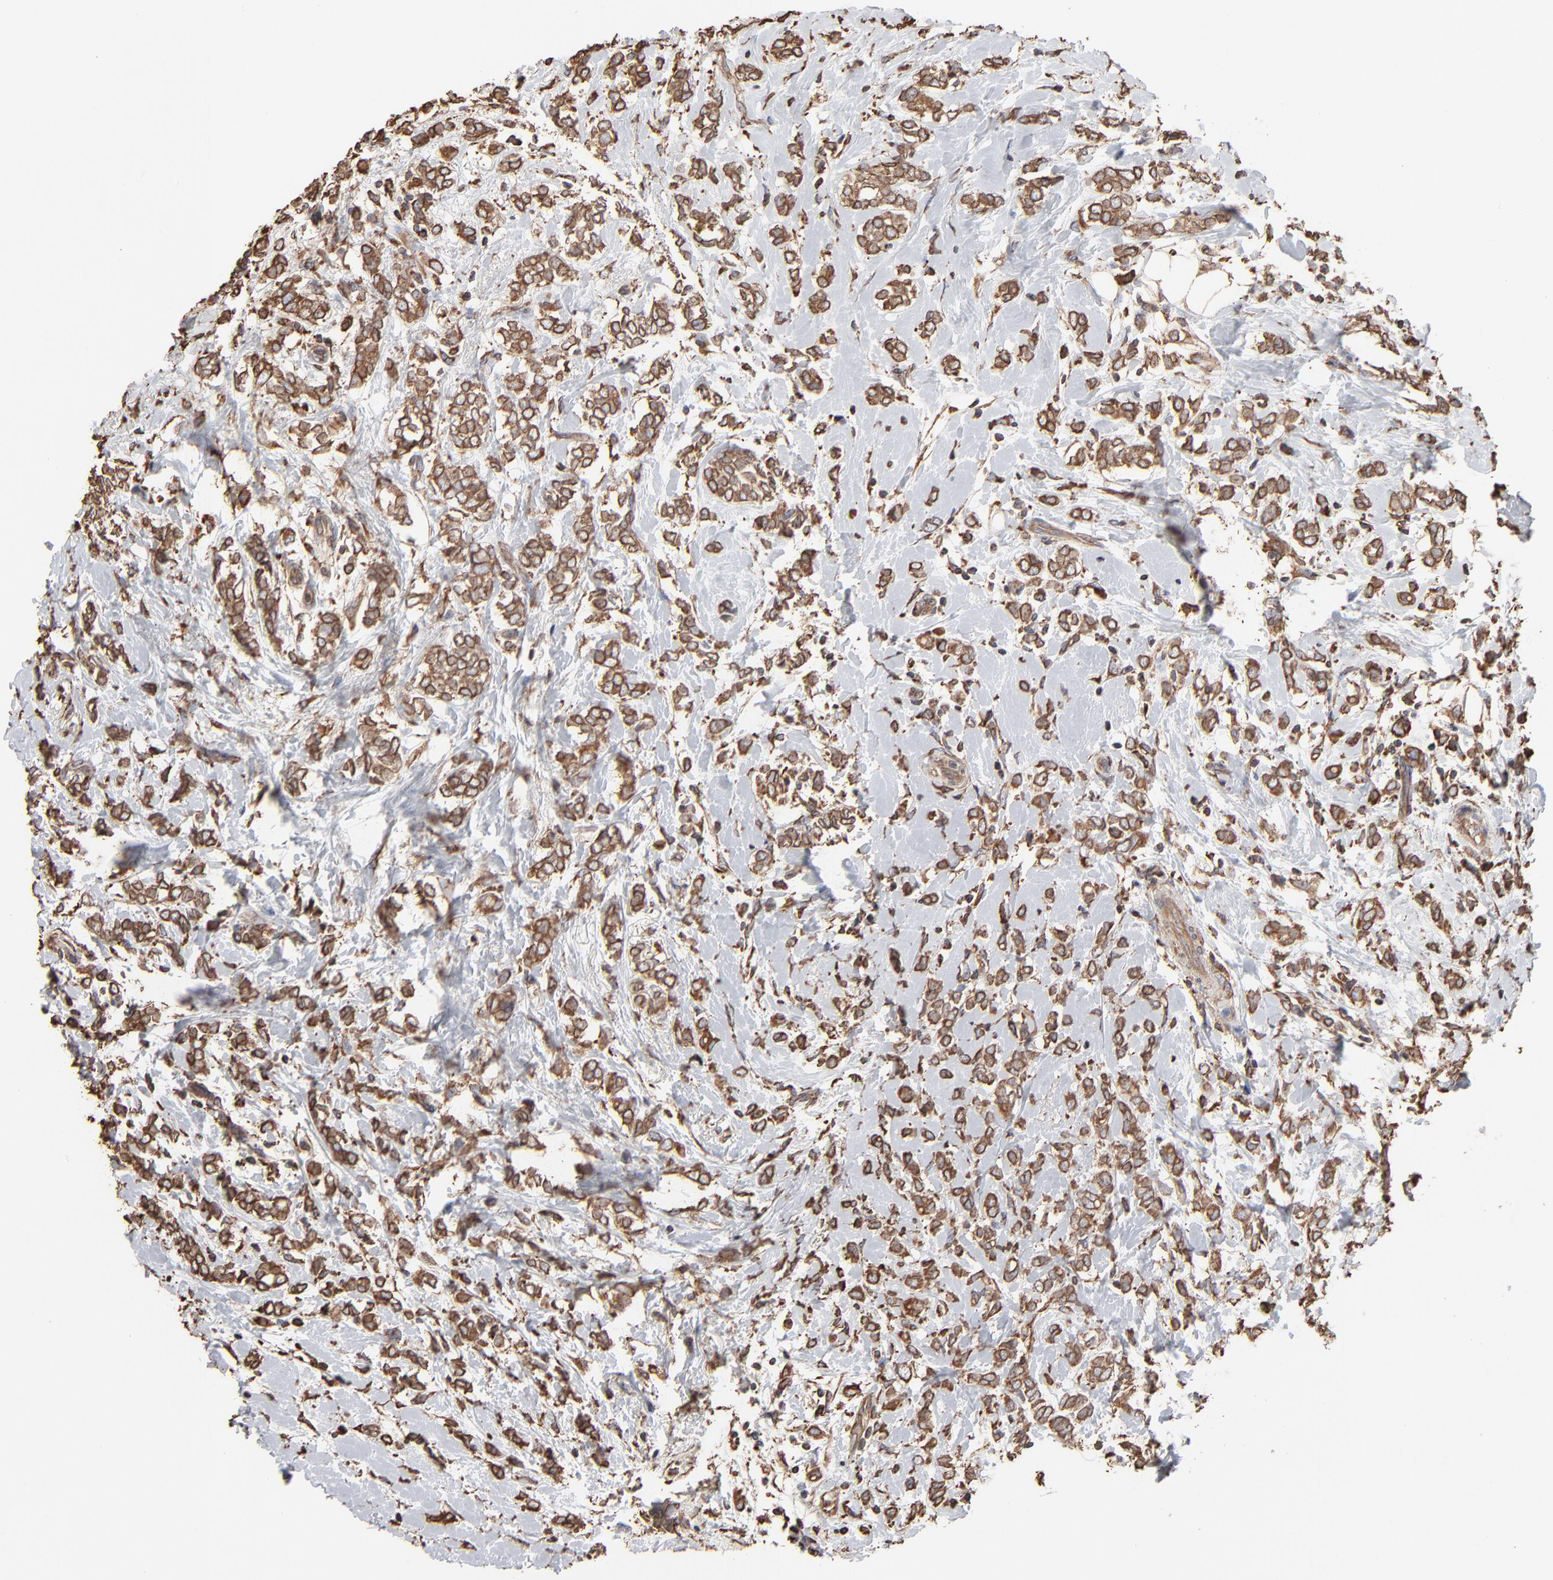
{"staining": {"intensity": "moderate", "quantity": ">75%", "location": "cytoplasmic/membranous"}, "tissue": "breast cancer", "cell_type": "Tumor cells", "image_type": "cancer", "snomed": [{"axis": "morphology", "description": "Normal tissue, NOS"}, {"axis": "morphology", "description": "Lobular carcinoma"}, {"axis": "topography", "description": "Breast"}], "caption": "Immunohistochemical staining of lobular carcinoma (breast) shows medium levels of moderate cytoplasmic/membranous positivity in approximately >75% of tumor cells.", "gene": "PDIA3", "patient": {"sex": "female", "age": 47}}